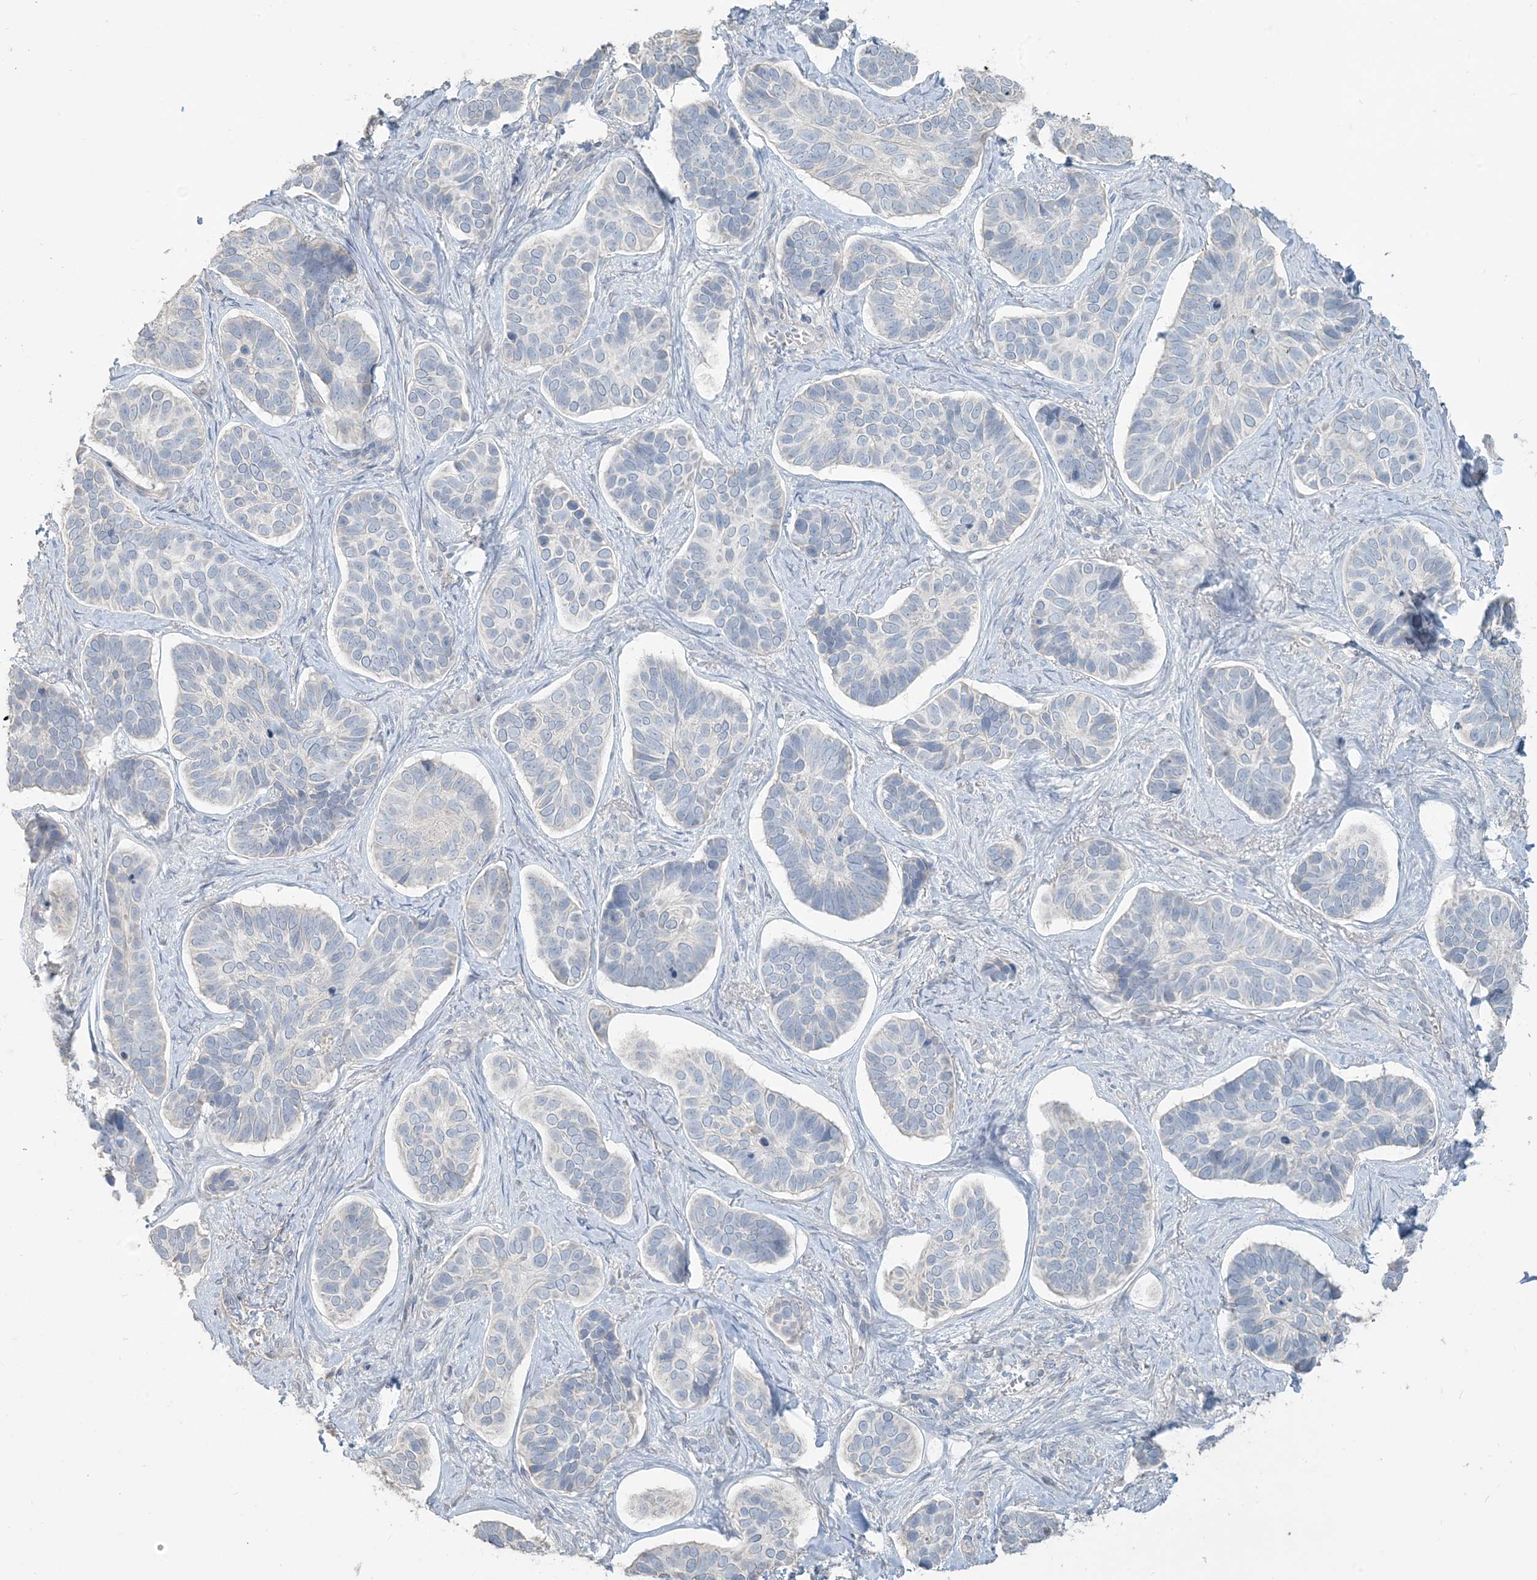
{"staining": {"intensity": "negative", "quantity": "none", "location": "none"}, "tissue": "skin cancer", "cell_type": "Tumor cells", "image_type": "cancer", "snomed": [{"axis": "morphology", "description": "Basal cell carcinoma"}, {"axis": "topography", "description": "Skin"}], "caption": "Image shows no protein expression in tumor cells of skin basal cell carcinoma tissue.", "gene": "NPHS2", "patient": {"sex": "male", "age": 62}}